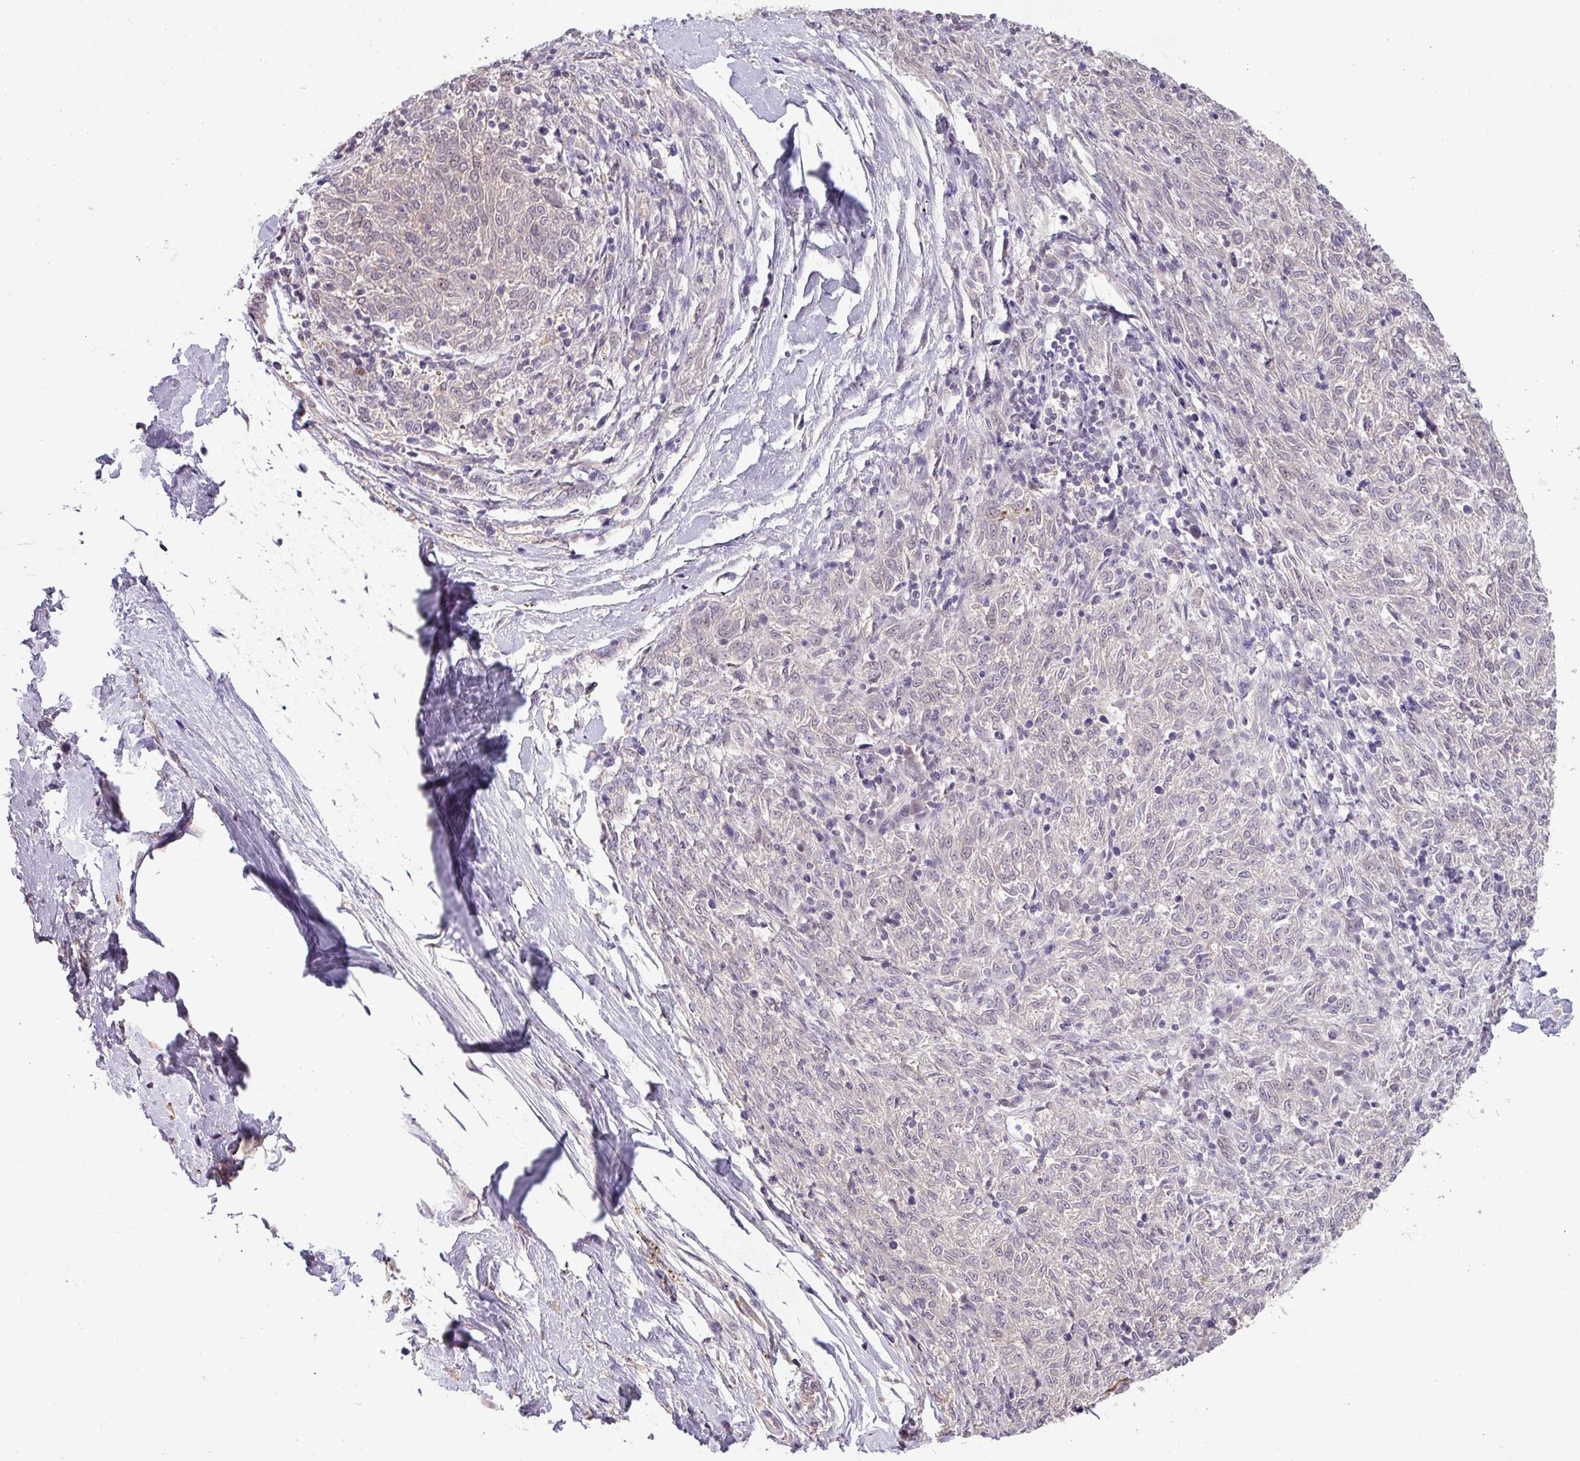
{"staining": {"intensity": "negative", "quantity": "none", "location": "none"}, "tissue": "melanoma", "cell_type": "Tumor cells", "image_type": "cancer", "snomed": [{"axis": "morphology", "description": "Malignant melanoma, NOS"}, {"axis": "topography", "description": "Skin"}], "caption": "High magnification brightfield microscopy of malignant melanoma stained with DAB (brown) and counterstained with hematoxylin (blue): tumor cells show no significant staining.", "gene": "RIPPLY1", "patient": {"sex": "female", "age": 72}}